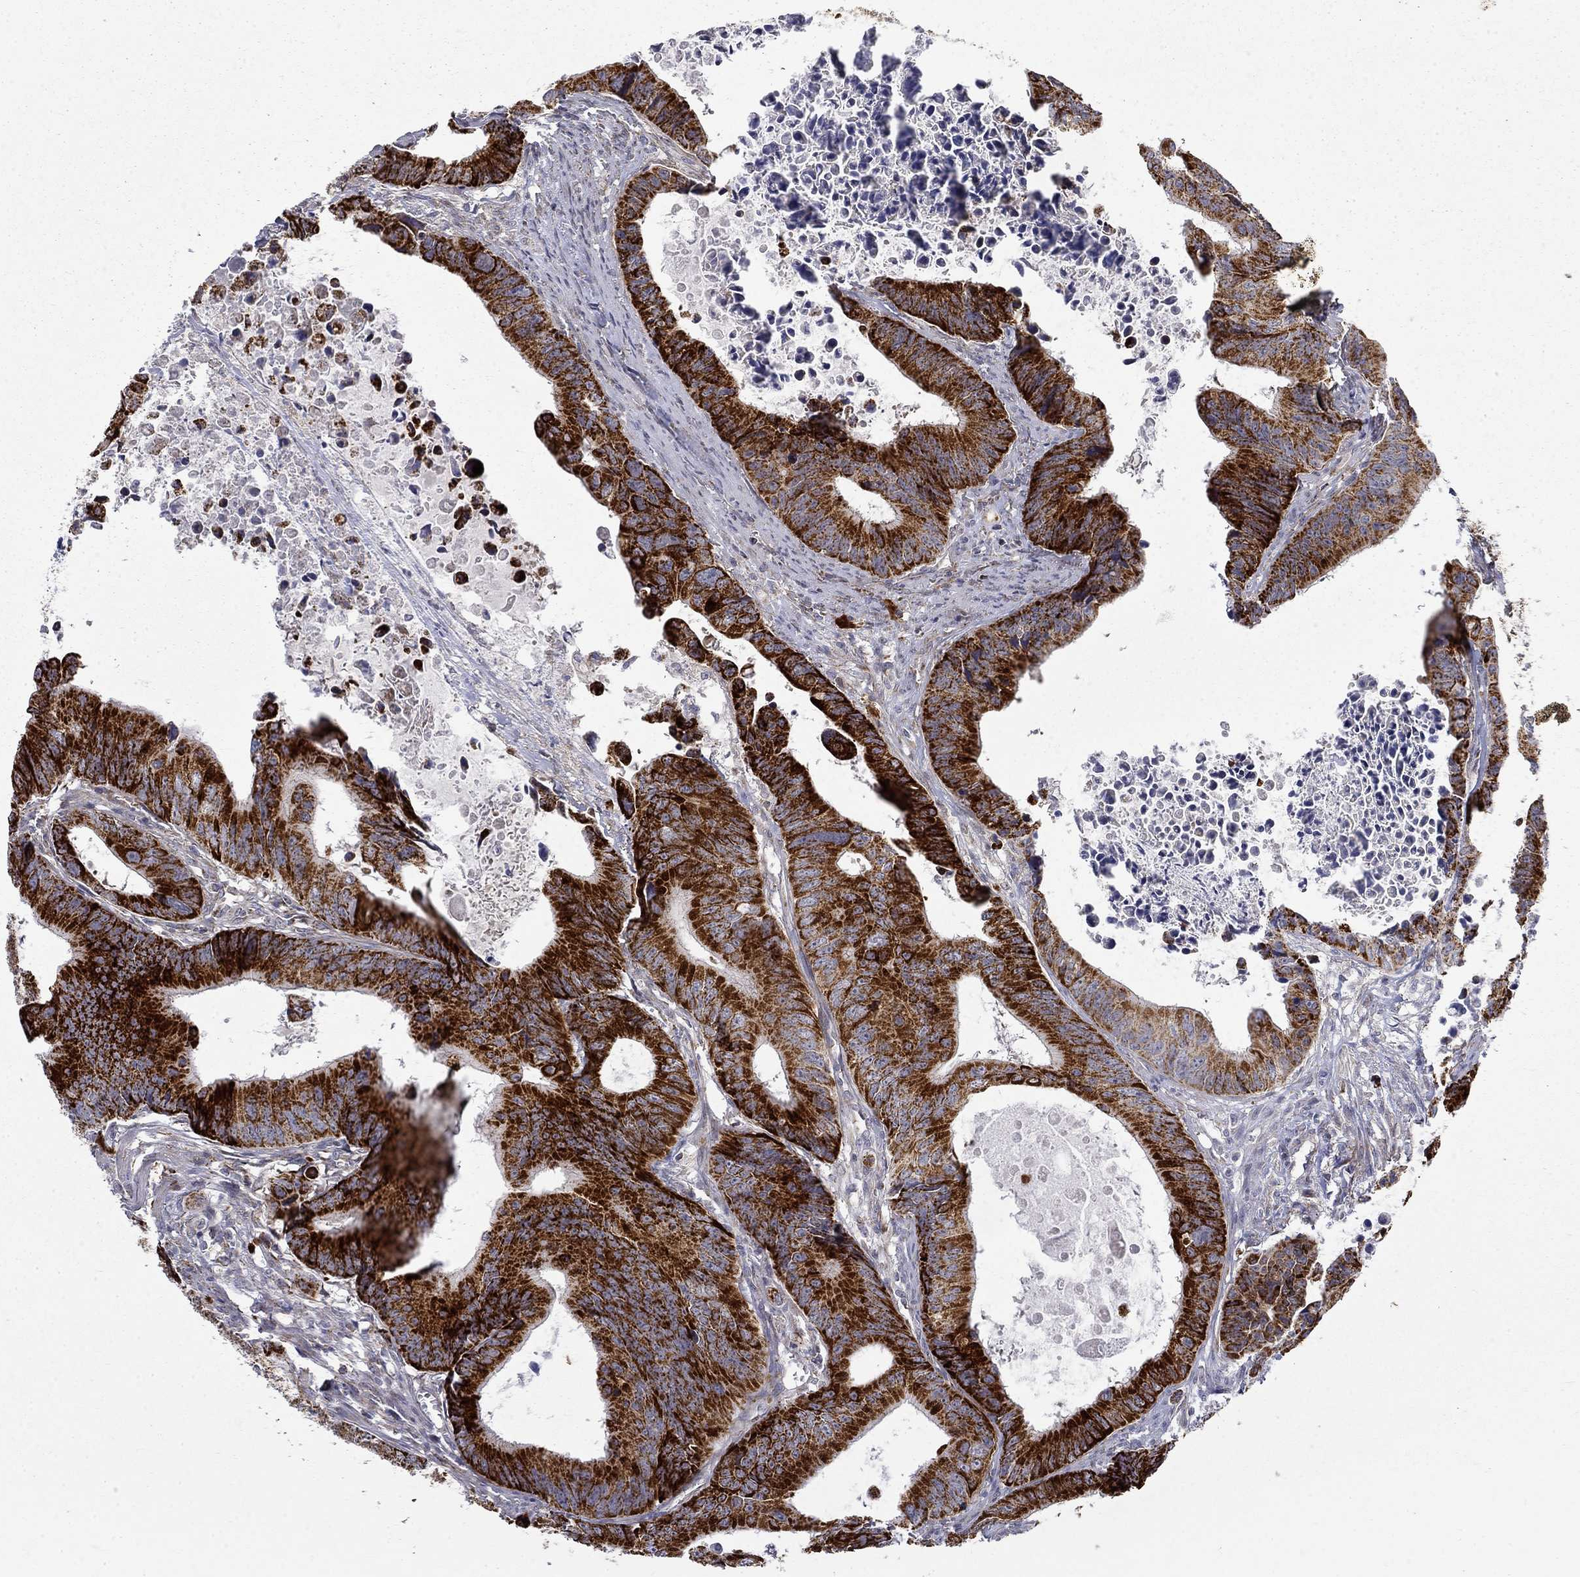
{"staining": {"intensity": "strong", "quantity": ">75%", "location": "cytoplasmic/membranous"}, "tissue": "colorectal cancer", "cell_type": "Tumor cells", "image_type": "cancer", "snomed": [{"axis": "morphology", "description": "Adenocarcinoma, NOS"}, {"axis": "topography", "description": "Colon"}], "caption": "Immunohistochemical staining of colorectal cancer reveals high levels of strong cytoplasmic/membranous protein staining in about >75% of tumor cells.", "gene": "PCBP3", "patient": {"sex": "female", "age": 87}}